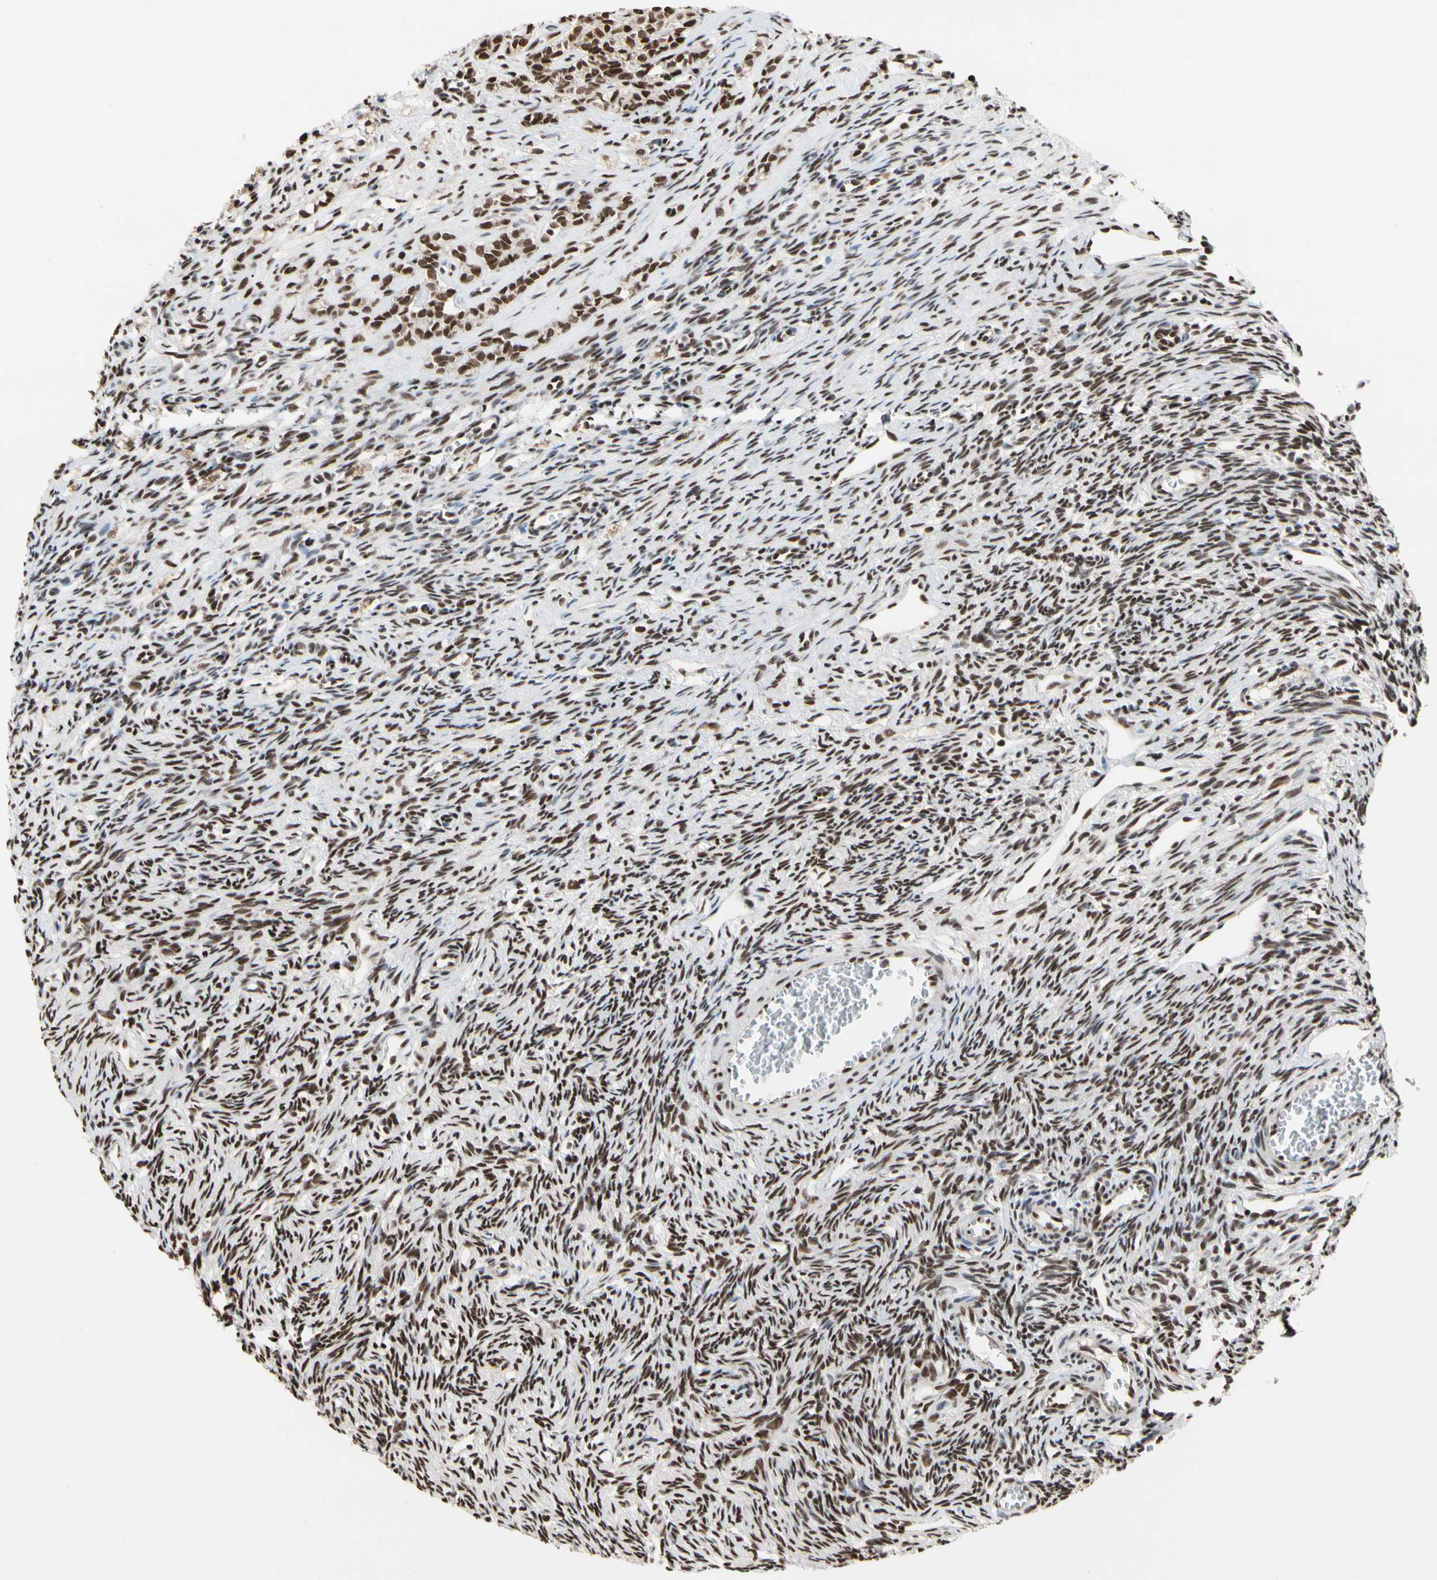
{"staining": {"intensity": "moderate", "quantity": ">75%", "location": "nuclear"}, "tissue": "ovary", "cell_type": "Ovarian stroma cells", "image_type": "normal", "snomed": [{"axis": "morphology", "description": "Normal tissue, NOS"}, {"axis": "topography", "description": "Ovary"}], "caption": "This is a histology image of immunohistochemistry (IHC) staining of benign ovary, which shows moderate staining in the nuclear of ovarian stroma cells.", "gene": "FAM98B", "patient": {"sex": "female", "age": 33}}